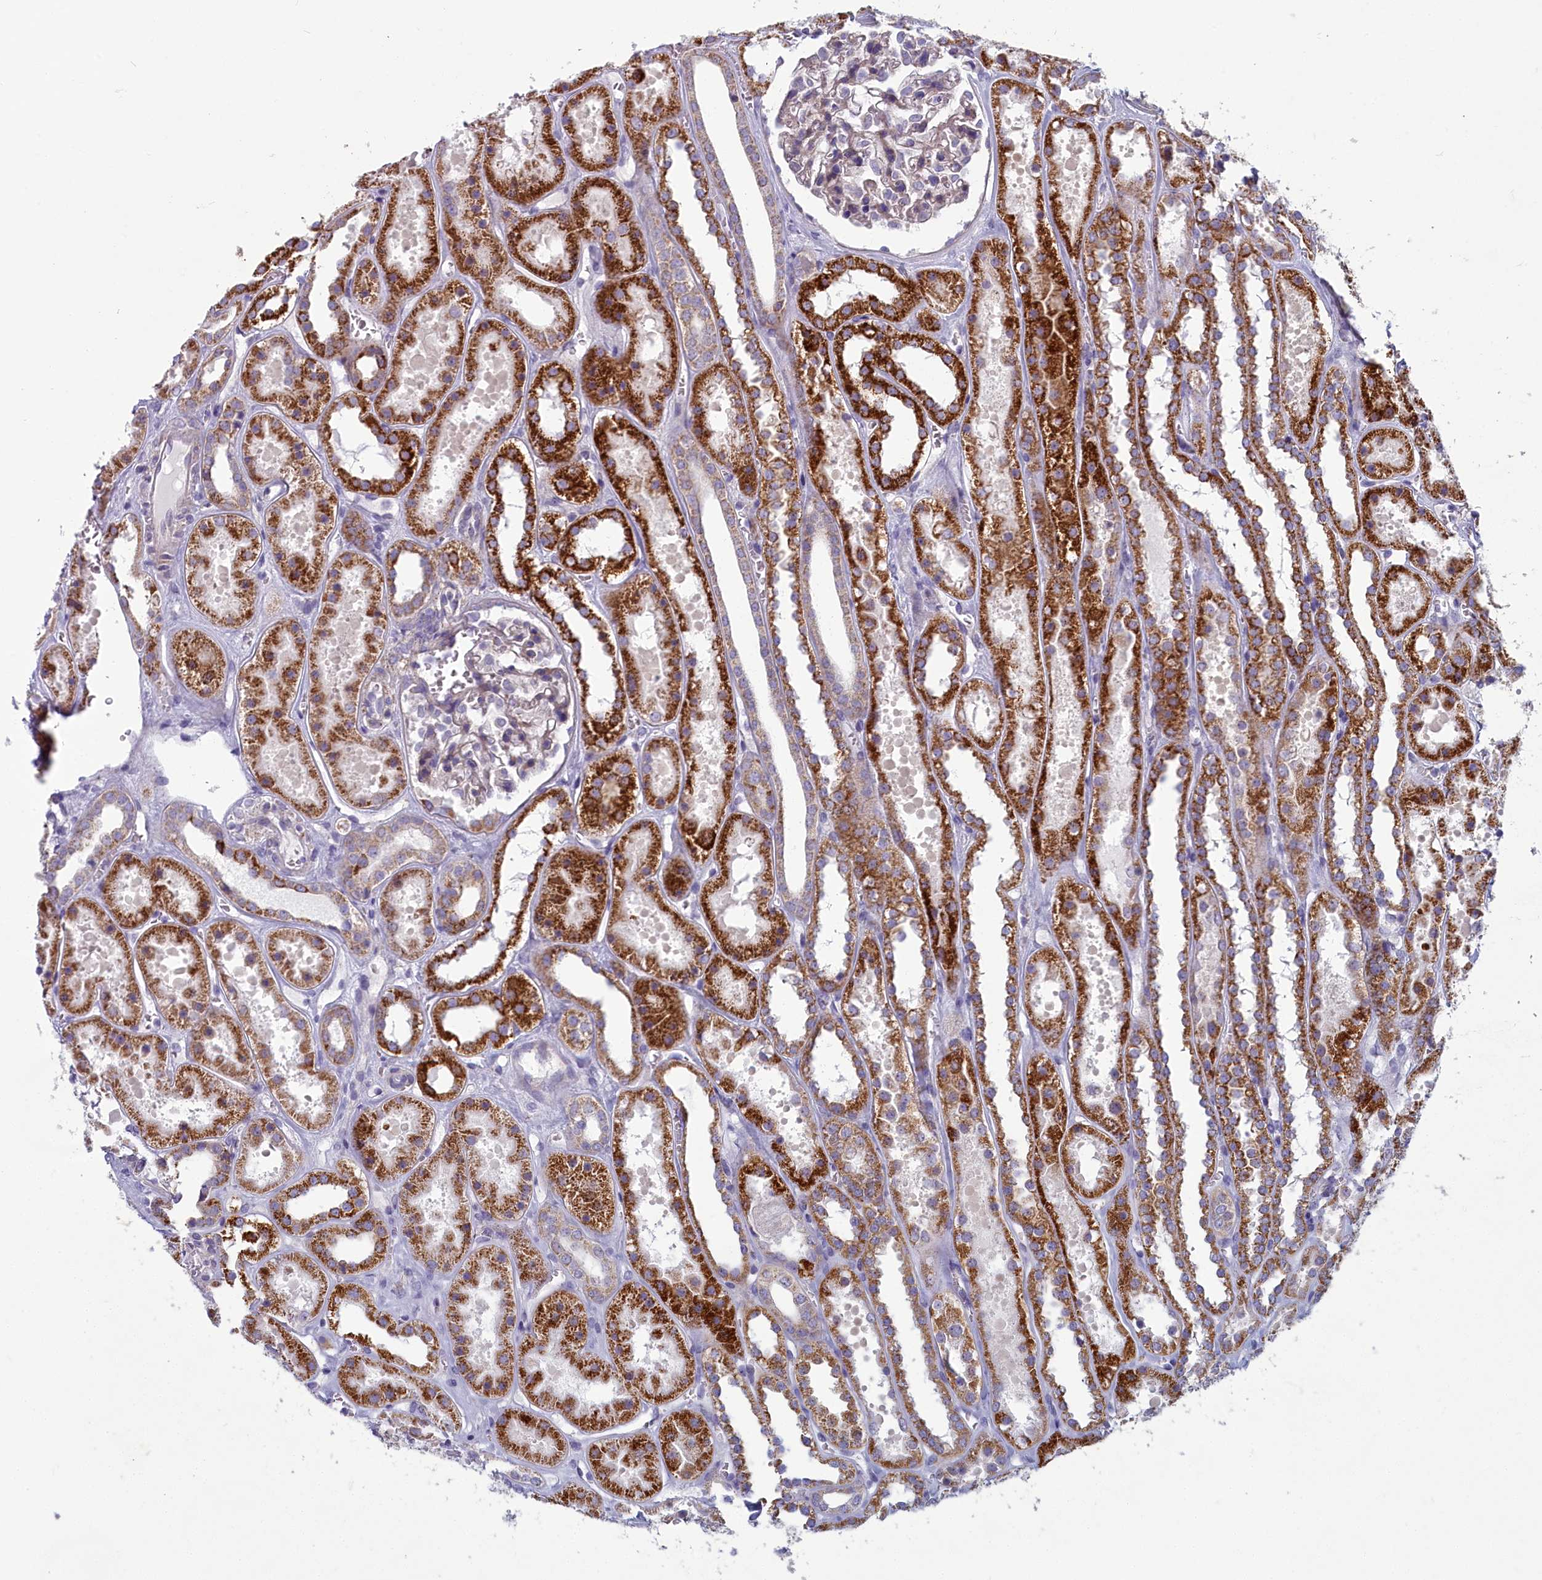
{"staining": {"intensity": "negative", "quantity": "none", "location": "none"}, "tissue": "kidney", "cell_type": "Cells in glomeruli", "image_type": "normal", "snomed": [{"axis": "morphology", "description": "Normal tissue, NOS"}, {"axis": "topography", "description": "Kidney"}], "caption": "Human kidney stained for a protein using immunohistochemistry shows no expression in cells in glomeruli.", "gene": "INSYN2A", "patient": {"sex": "female", "age": 41}}